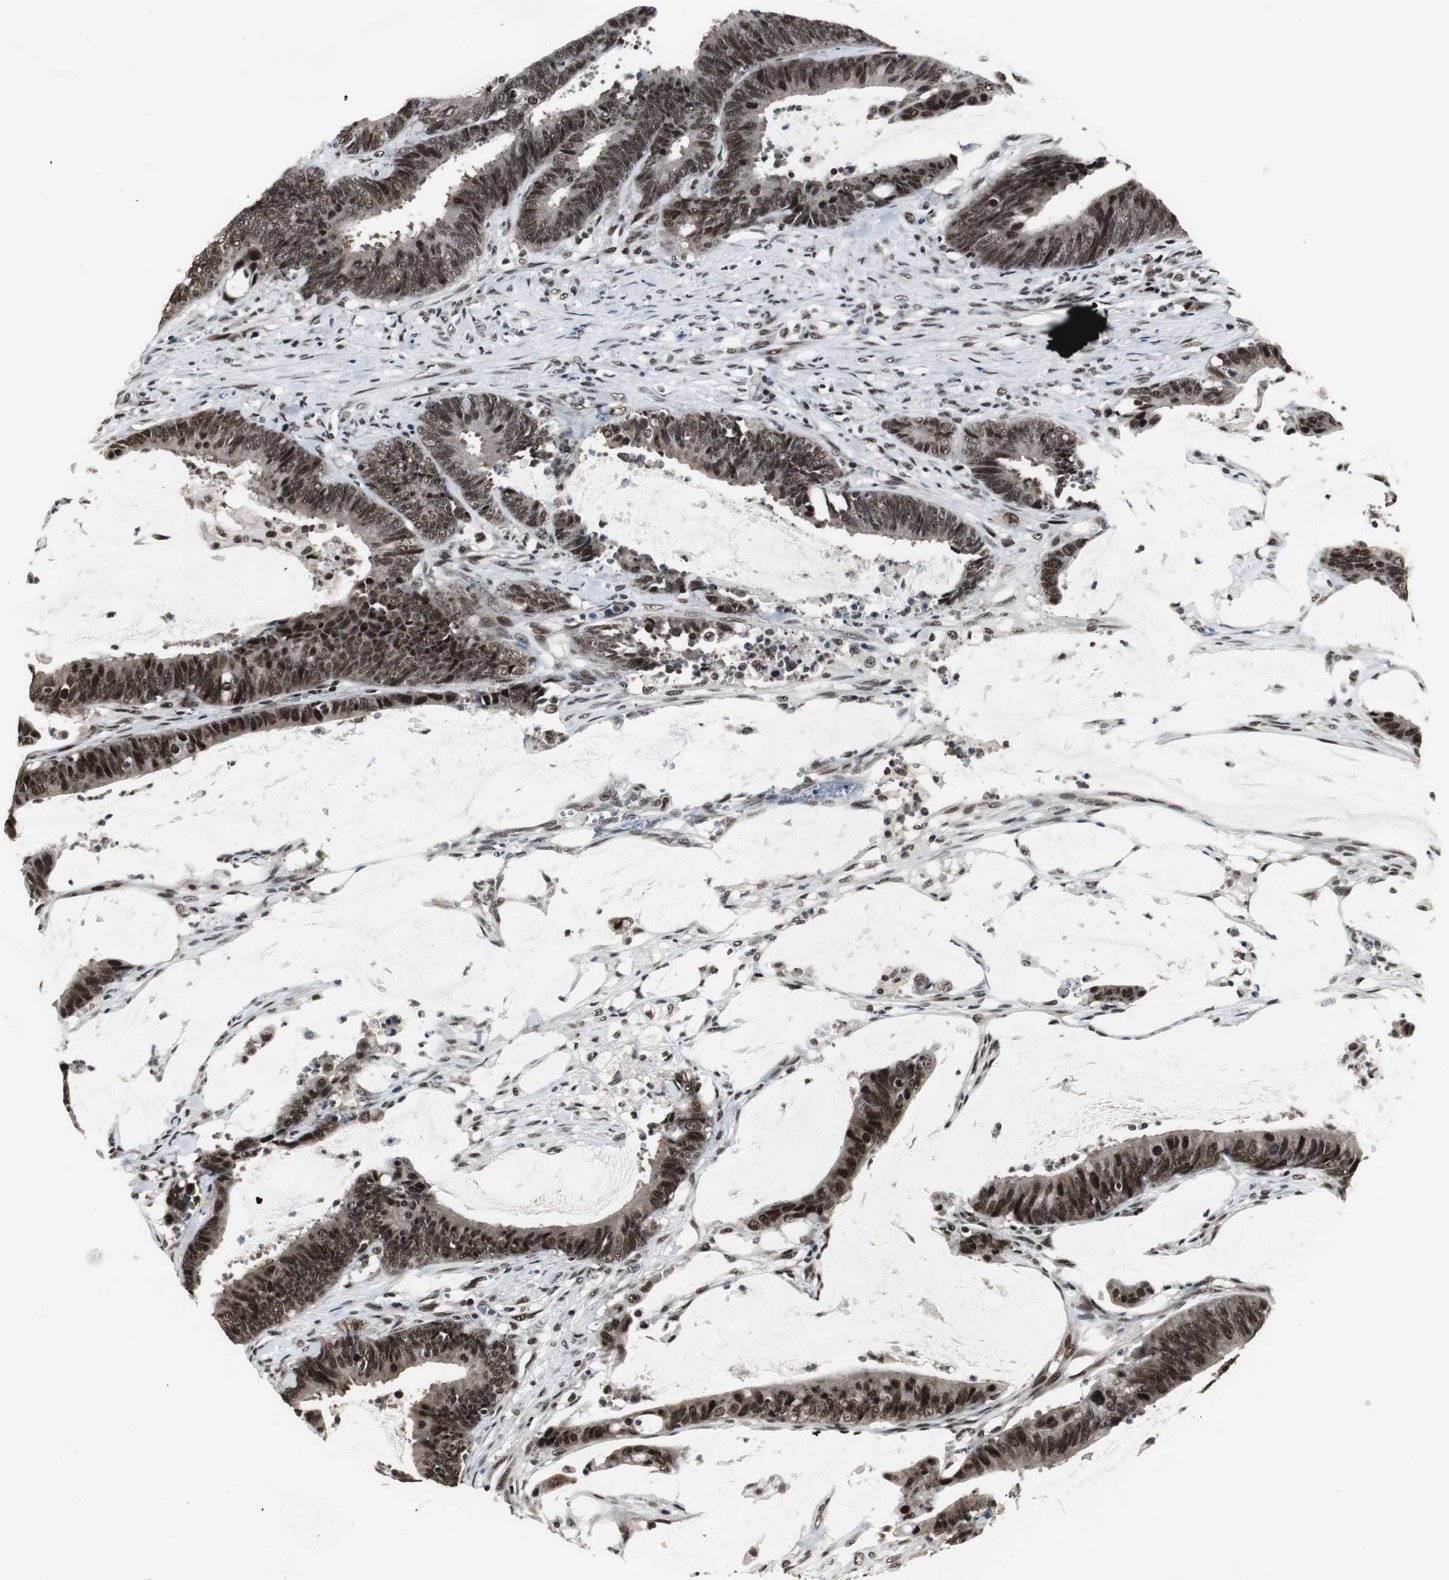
{"staining": {"intensity": "strong", "quantity": ">75%", "location": "nuclear"}, "tissue": "colorectal cancer", "cell_type": "Tumor cells", "image_type": "cancer", "snomed": [{"axis": "morphology", "description": "Adenocarcinoma, NOS"}, {"axis": "topography", "description": "Rectum"}], "caption": "Immunohistochemical staining of colorectal adenocarcinoma exhibits high levels of strong nuclear protein staining in about >75% of tumor cells.", "gene": "CDK9", "patient": {"sex": "female", "age": 66}}